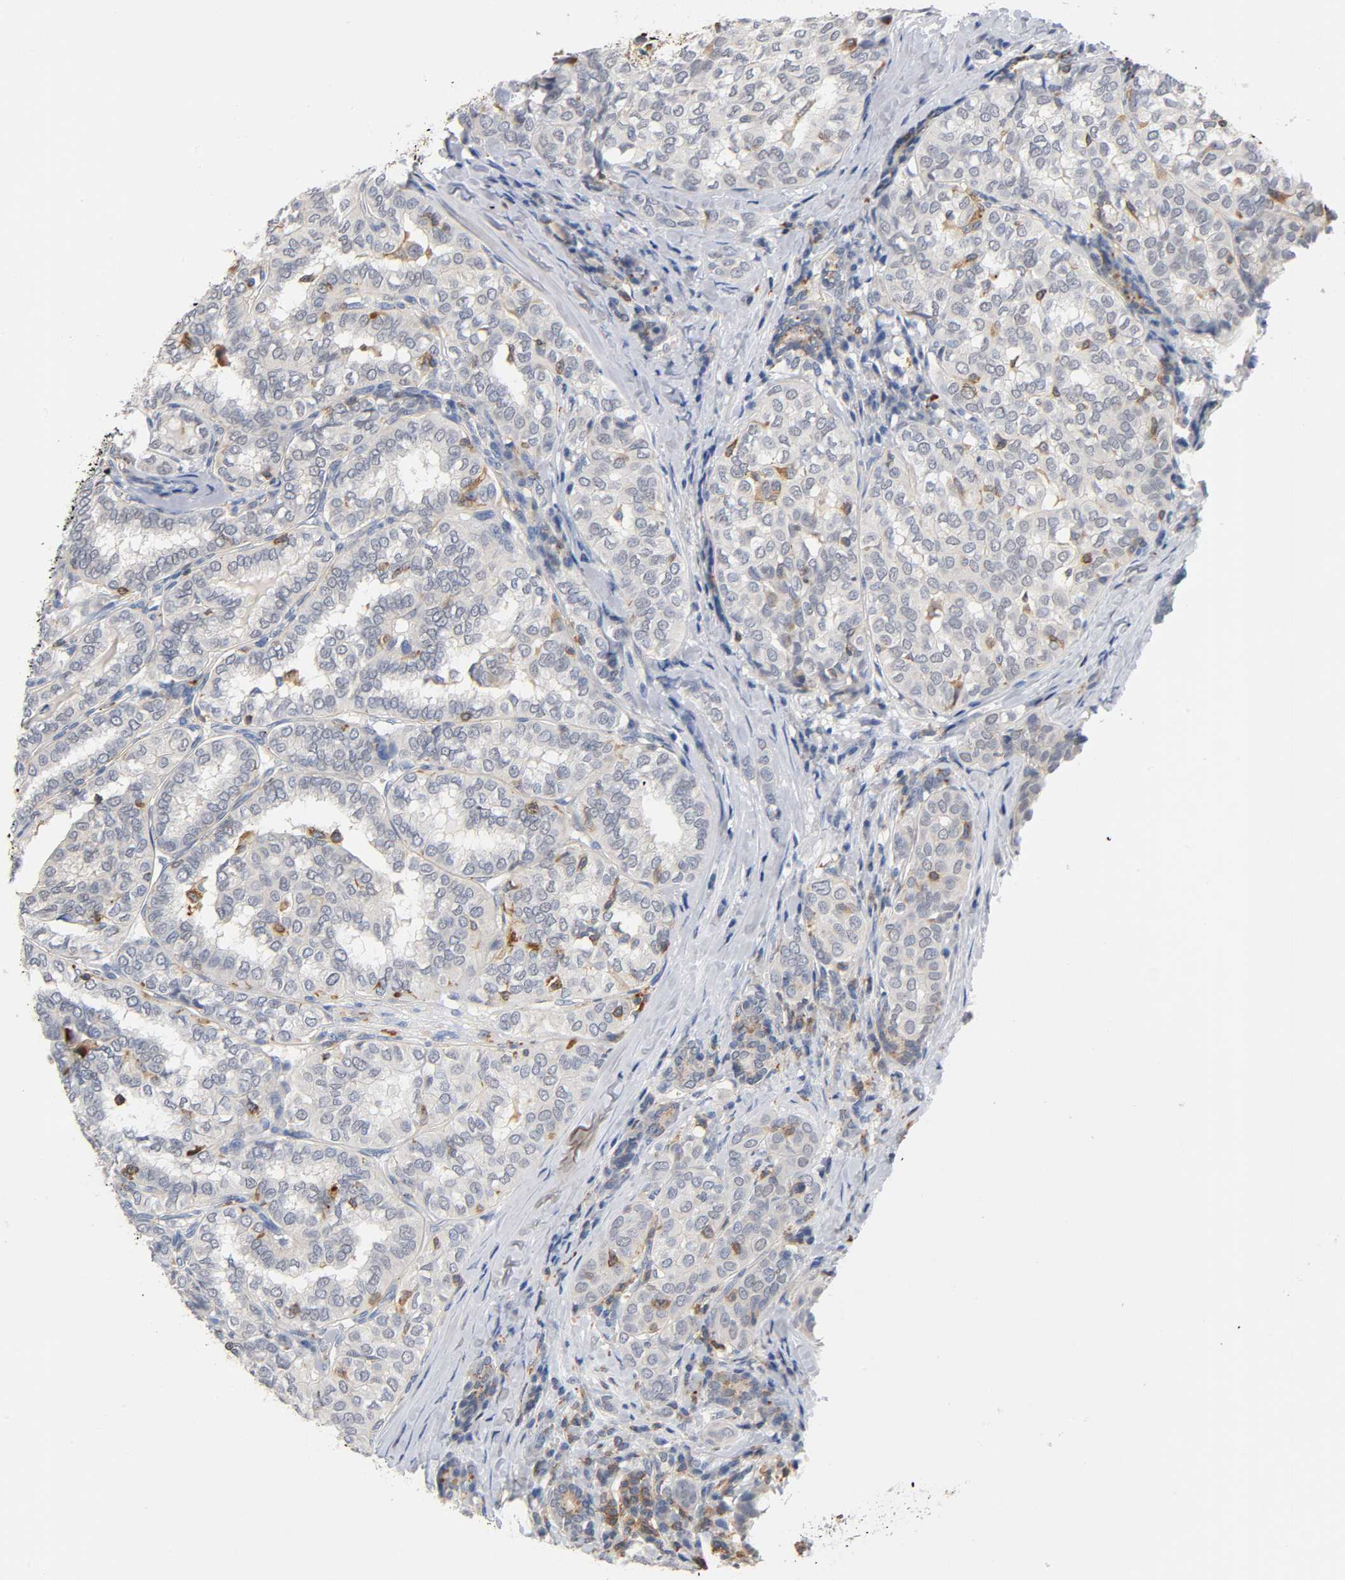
{"staining": {"intensity": "negative", "quantity": "none", "location": "none"}, "tissue": "thyroid cancer", "cell_type": "Tumor cells", "image_type": "cancer", "snomed": [{"axis": "morphology", "description": "Papillary adenocarcinoma, NOS"}, {"axis": "topography", "description": "Thyroid gland"}], "caption": "DAB immunohistochemical staining of human papillary adenocarcinoma (thyroid) reveals no significant staining in tumor cells. The staining is performed using DAB brown chromogen with nuclei counter-stained in using hematoxylin.", "gene": "UCKL1", "patient": {"sex": "female", "age": 30}}